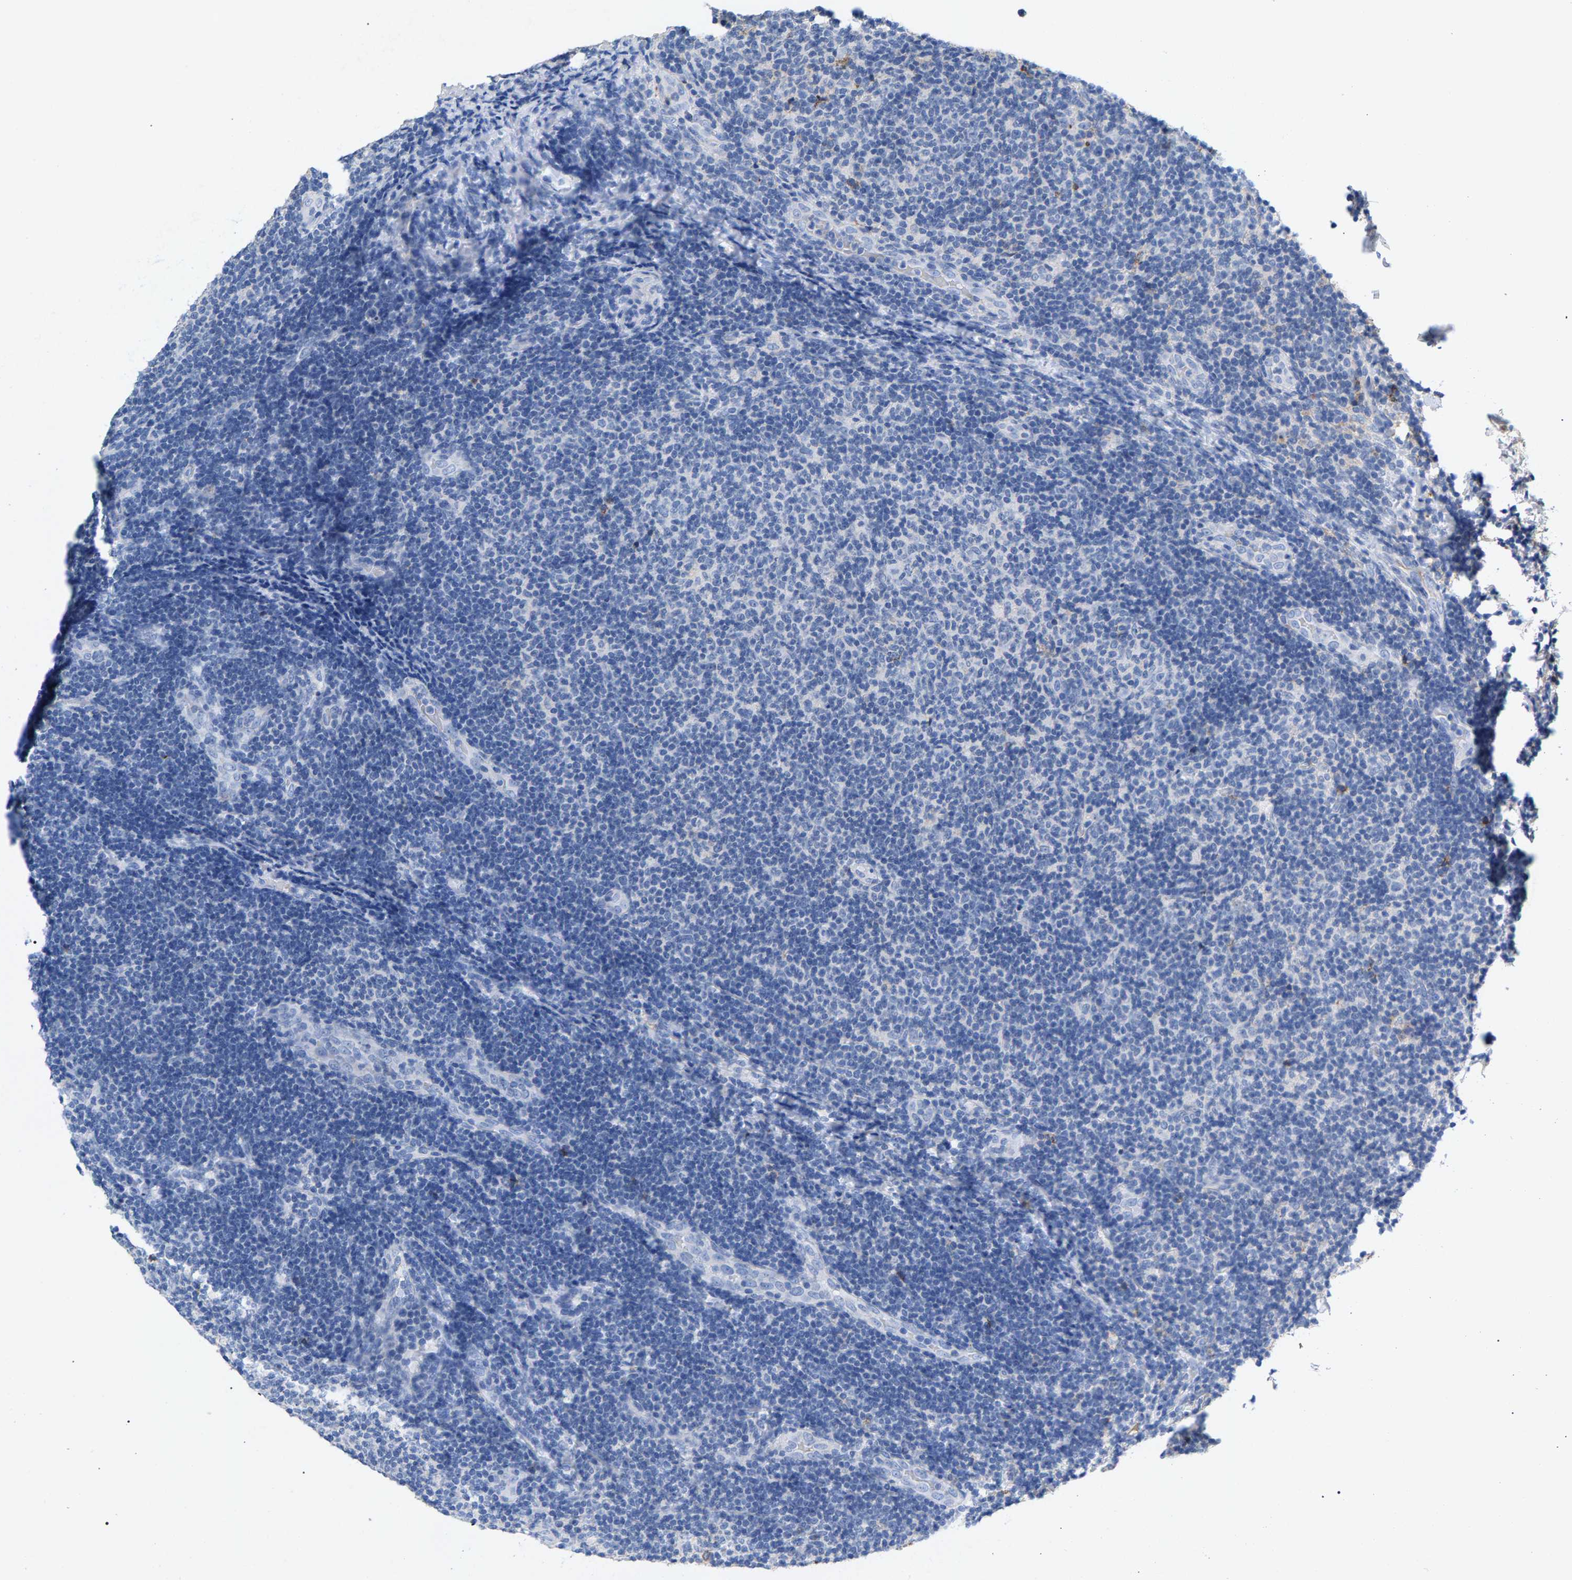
{"staining": {"intensity": "negative", "quantity": "none", "location": "none"}, "tissue": "lymphoma", "cell_type": "Tumor cells", "image_type": "cancer", "snomed": [{"axis": "morphology", "description": "Malignant lymphoma, non-Hodgkin's type, Low grade"}, {"axis": "topography", "description": "Lymph node"}], "caption": "DAB (3,3'-diaminobenzidine) immunohistochemical staining of human lymphoma displays no significant positivity in tumor cells.", "gene": "APOH", "patient": {"sex": "male", "age": 83}}